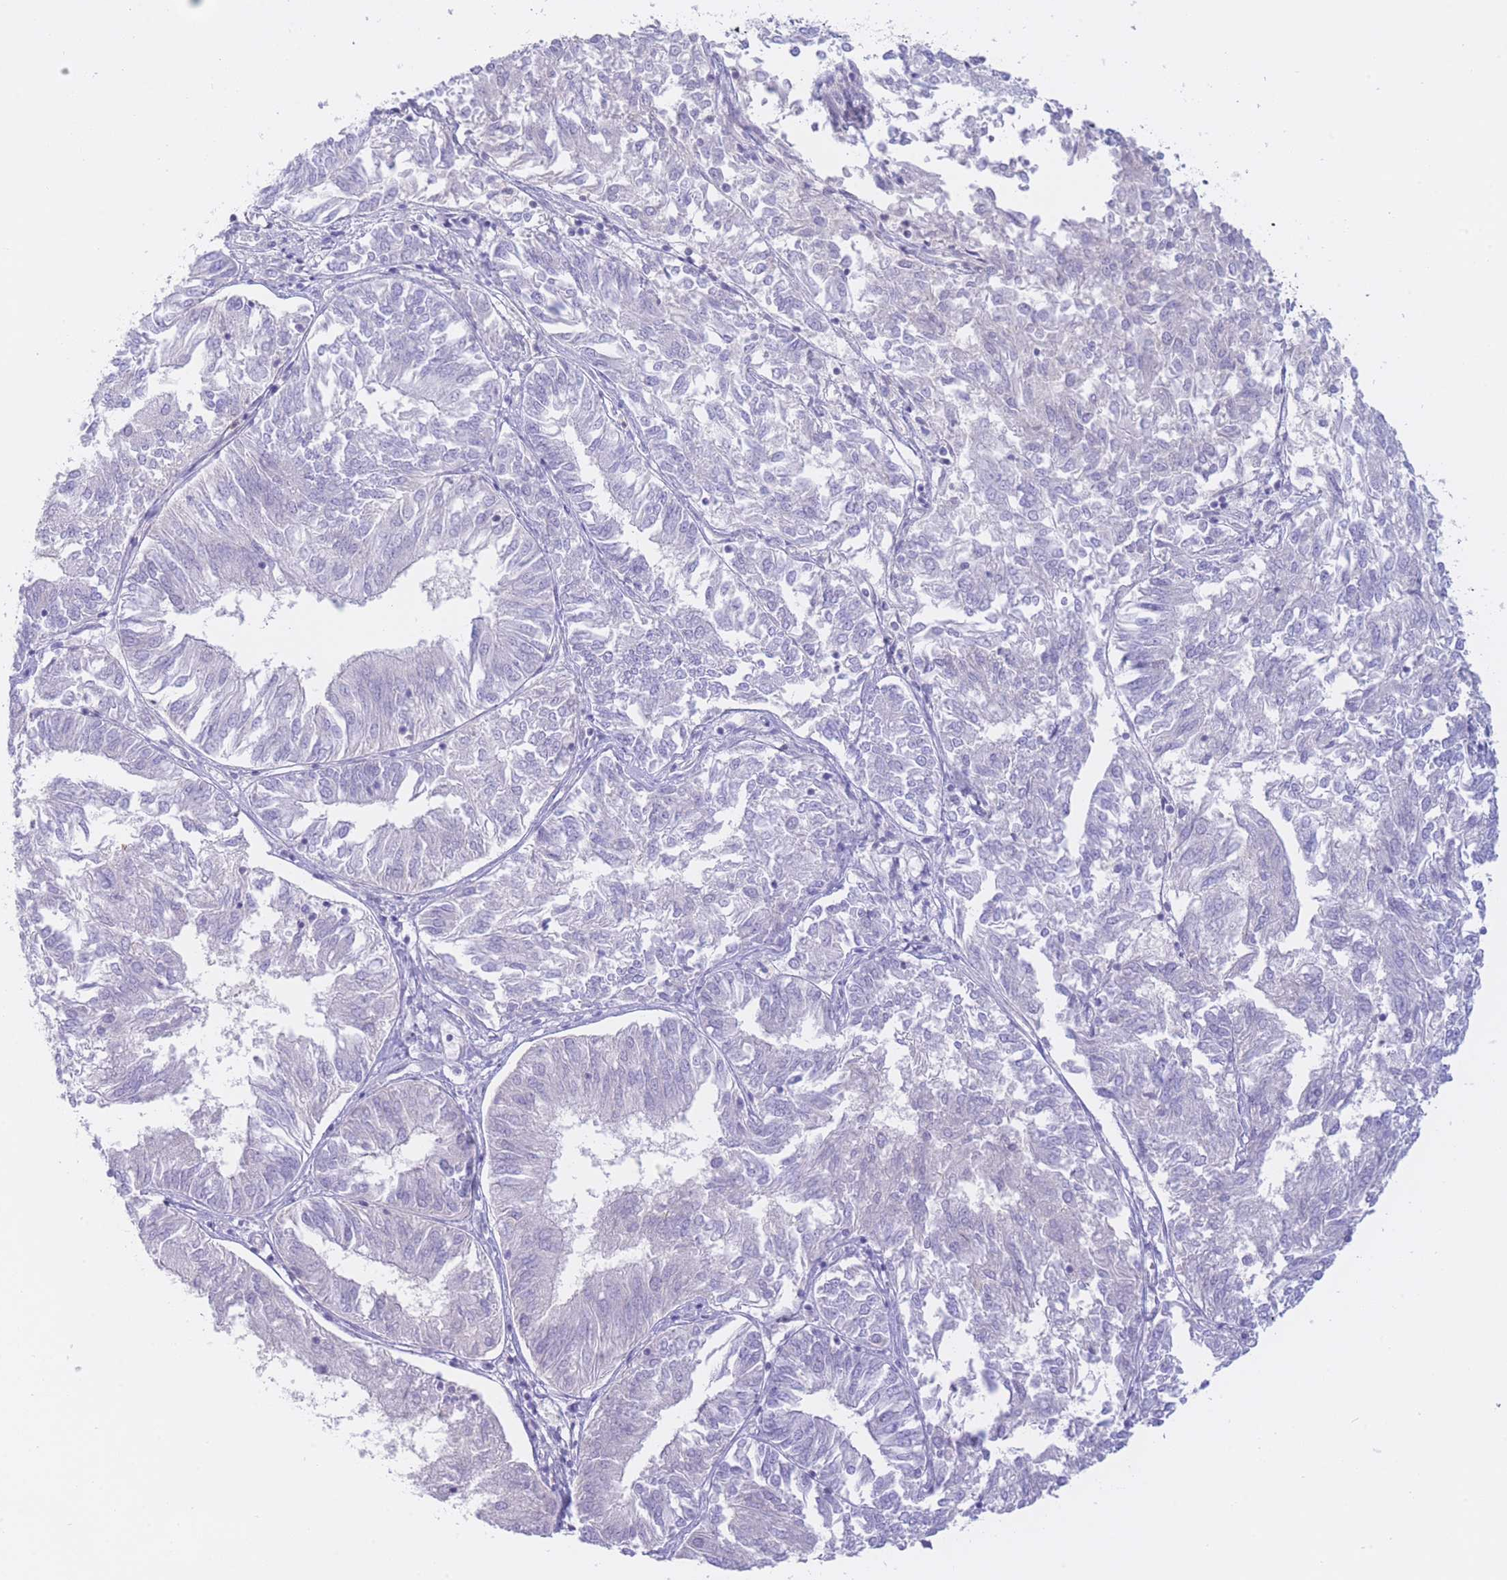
{"staining": {"intensity": "negative", "quantity": "none", "location": "none"}, "tissue": "endometrial cancer", "cell_type": "Tumor cells", "image_type": "cancer", "snomed": [{"axis": "morphology", "description": "Adenocarcinoma, NOS"}, {"axis": "topography", "description": "Endometrium"}], "caption": "An IHC photomicrograph of endometrial cancer is shown. There is no staining in tumor cells of endometrial cancer.", "gene": "ZNF212", "patient": {"sex": "female", "age": 58}}